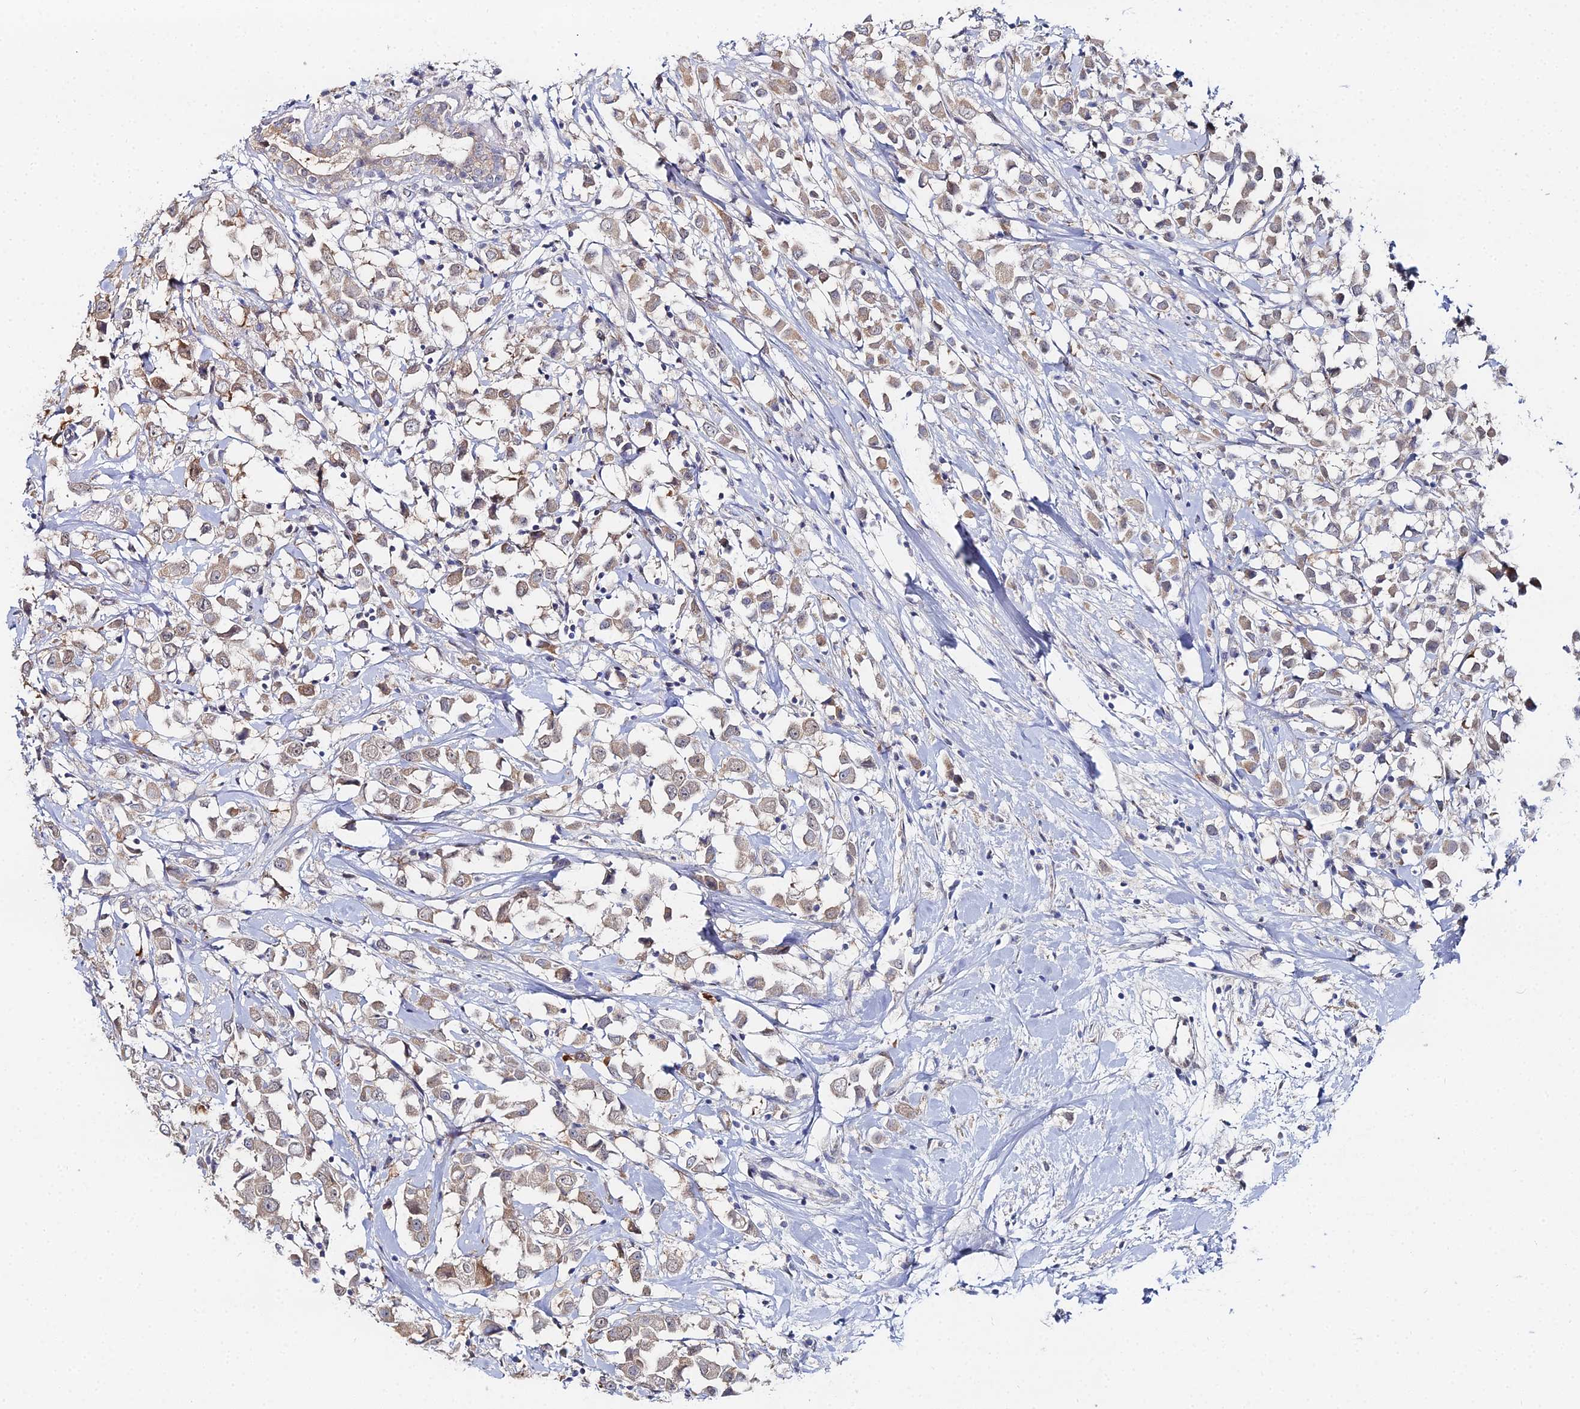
{"staining": {"intensity": "weak", "quantity": "25%-75%", "location": "cytoplasmic/membranous"}, "tissue": "breast cancer", "cell_type": "Tumor cells", "image_type": "cancer", "snomed": [{"axis": "morphology", "description": "Duct carcinoma"}, {"axis": "topography", "description": "Breast"}], "caption": "Intraductal carcinoma (breast) stained with DAB (3,3'-diaminobenzidine) immunohistochemistry (IHC) exhibits low levels of weak cytoplasmic/membranous expression in about 25%-75% of tumor cells.", "gene": "THAP4", "patient": {"sex": "female", "age": 61}}